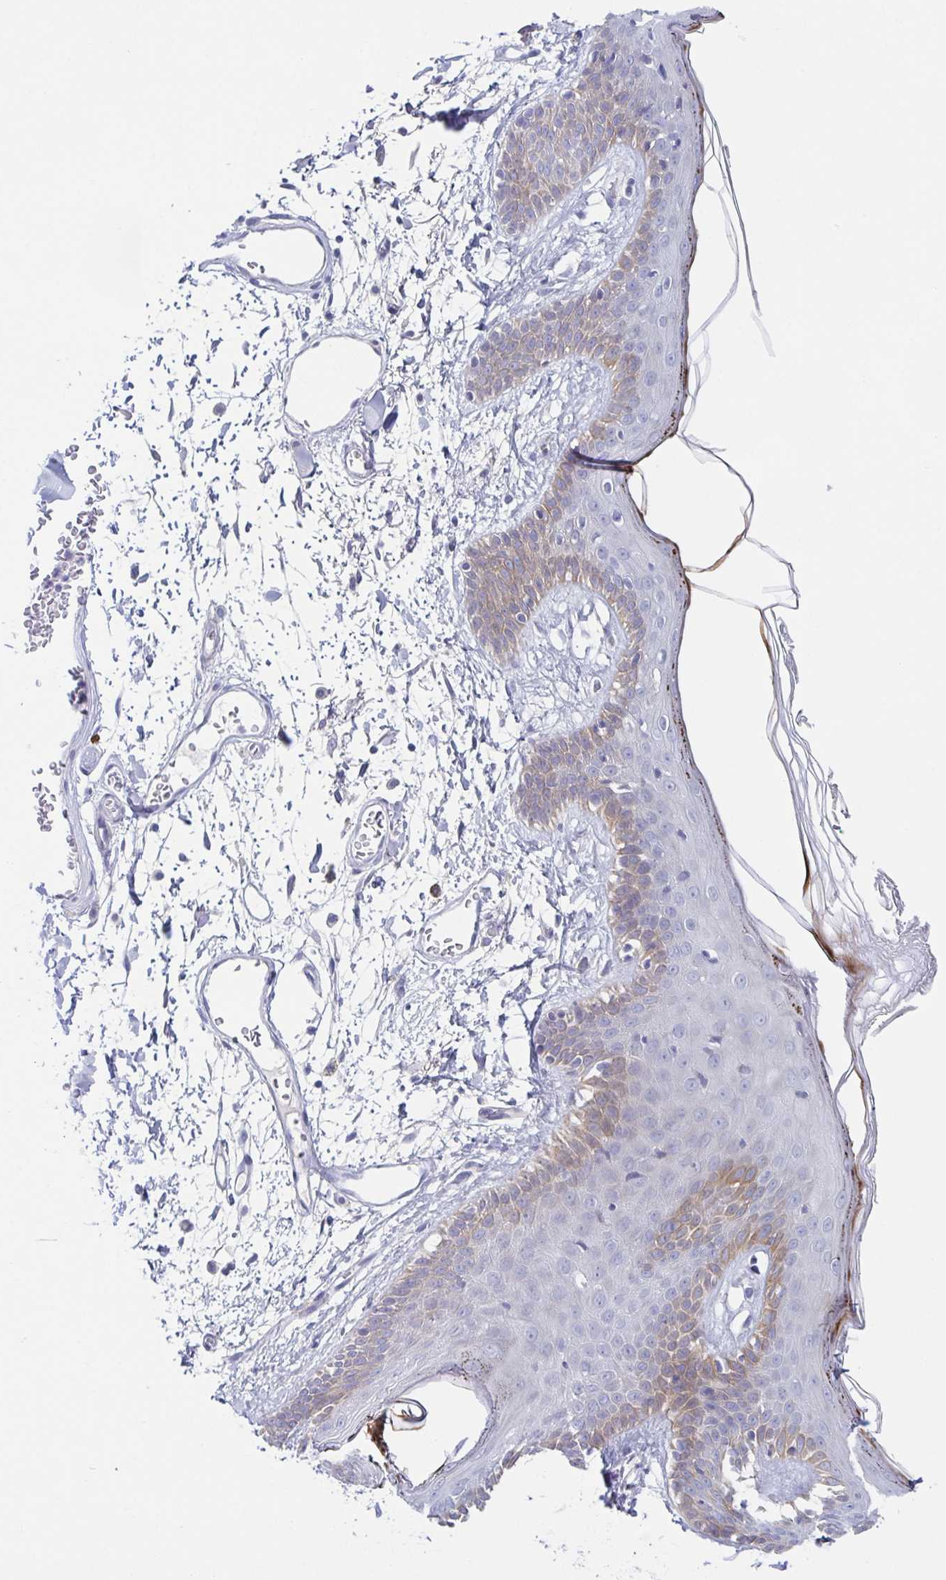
{"staining": {"intensity": "negative", "quantity": "none", "location": "none"}, "tissue": "skin", "cell_type": "Fibroblasts", "image_type": "normal", "snomed": [{"axis": "morphology", "description": "Normal tissue, NOS"}, {"axis": "topography", "description": "Skin"}], "caption": "Immunohistochemistry (IHC) of benign skin exhibits no staining in fibroblasts.", "gene": "HTR2A", "patient": {"sex": "male", "age": 79}}